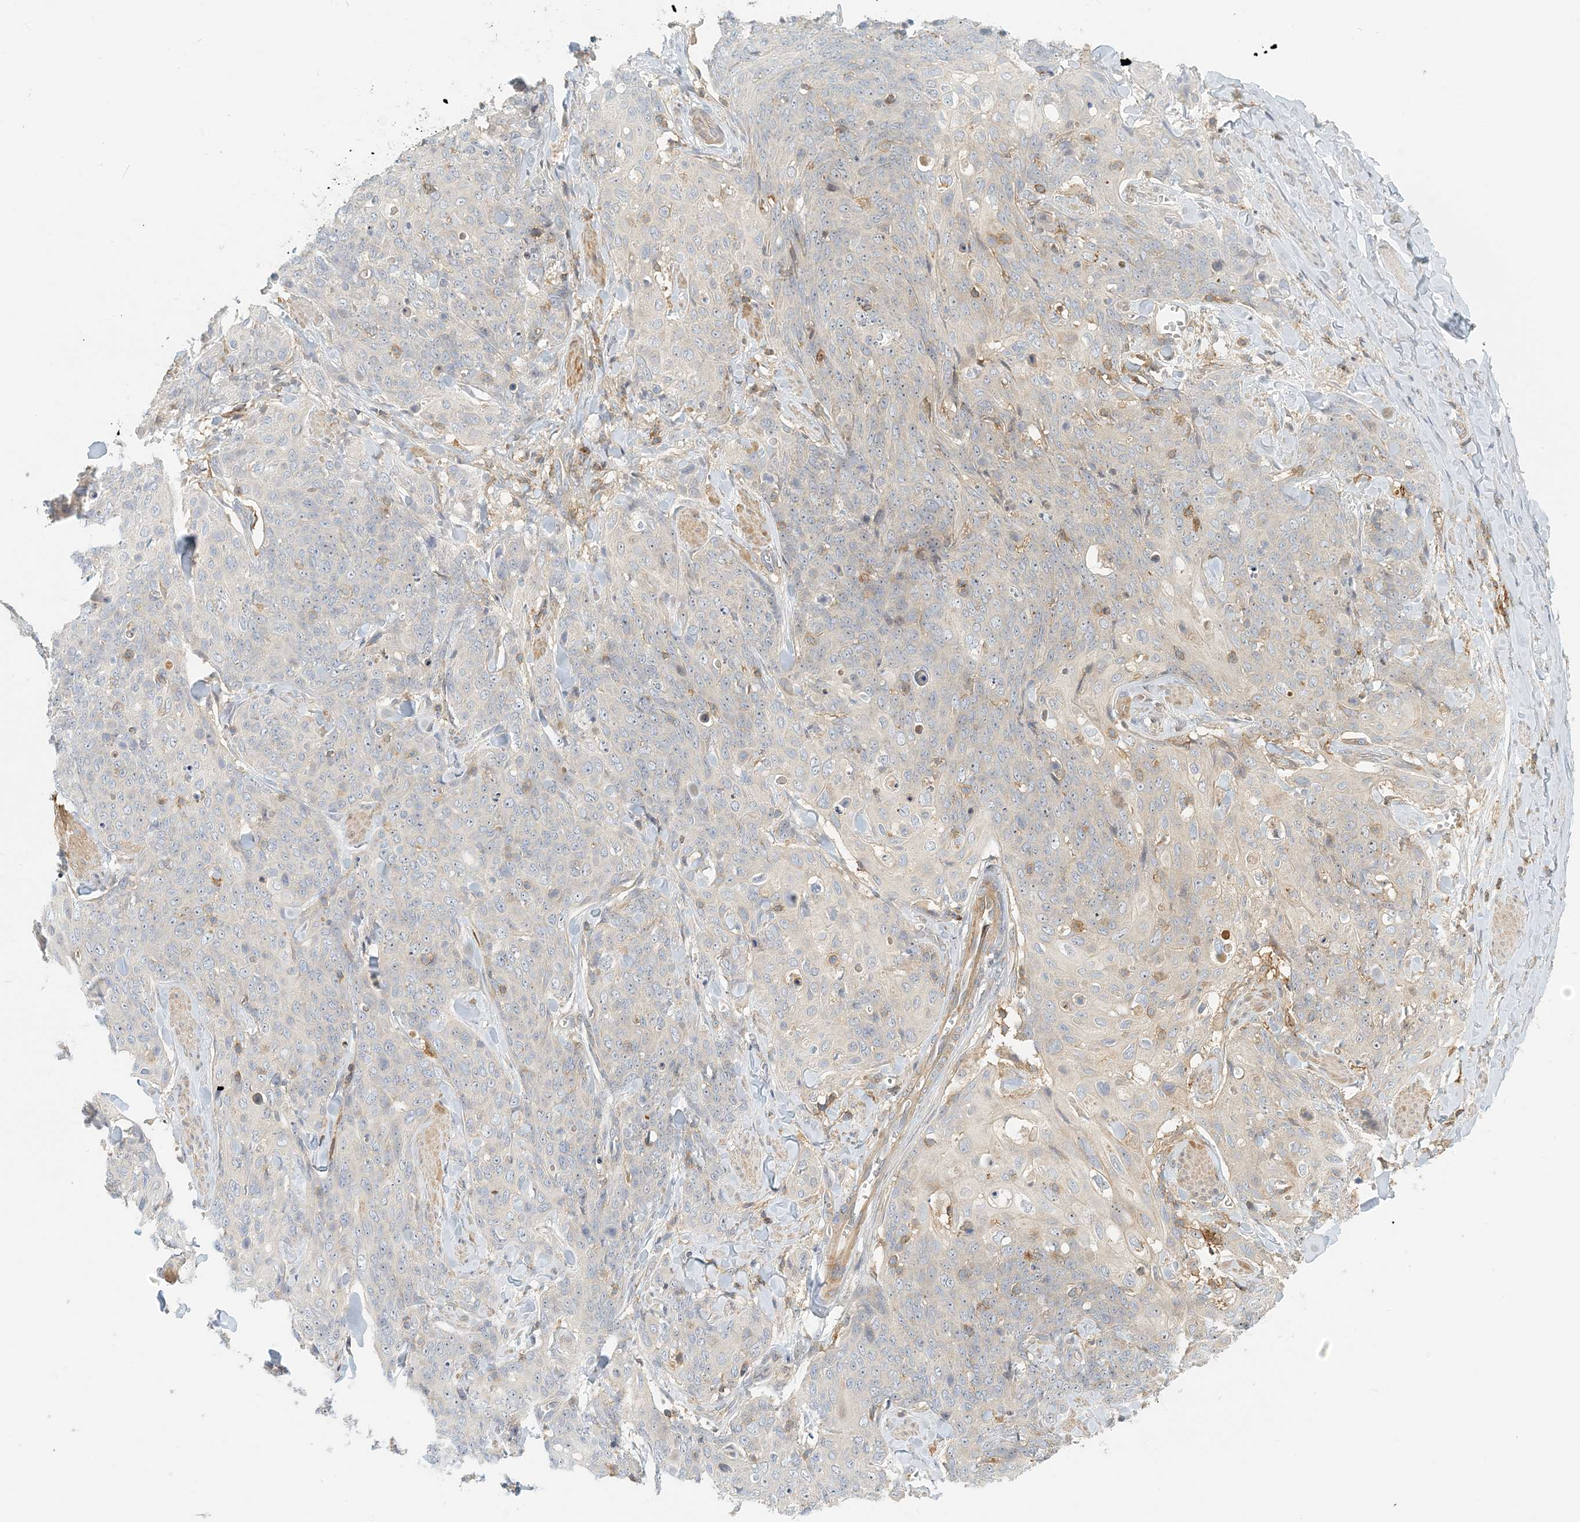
{"staining": {"intensity": "negative", "quantity": "none", "location": "none"}, "tissue": "skin cancer", "cell_type": "Tumor cells", "image_type": "cancer", "snomed": [{"axis": "morphology", "description": "Squamous cell carcinoma, NOS"}, {"axis": "topography", "description": "Skin"}, {"axis": "topography", "description": "Vulva"}], "caption": "Skin cancer stained for a protein using immunohistochemistry (IHC) displays no positivity tumor cells.", "gene": "COLEC11", "patient": {"sex": "female", "age": 85}}